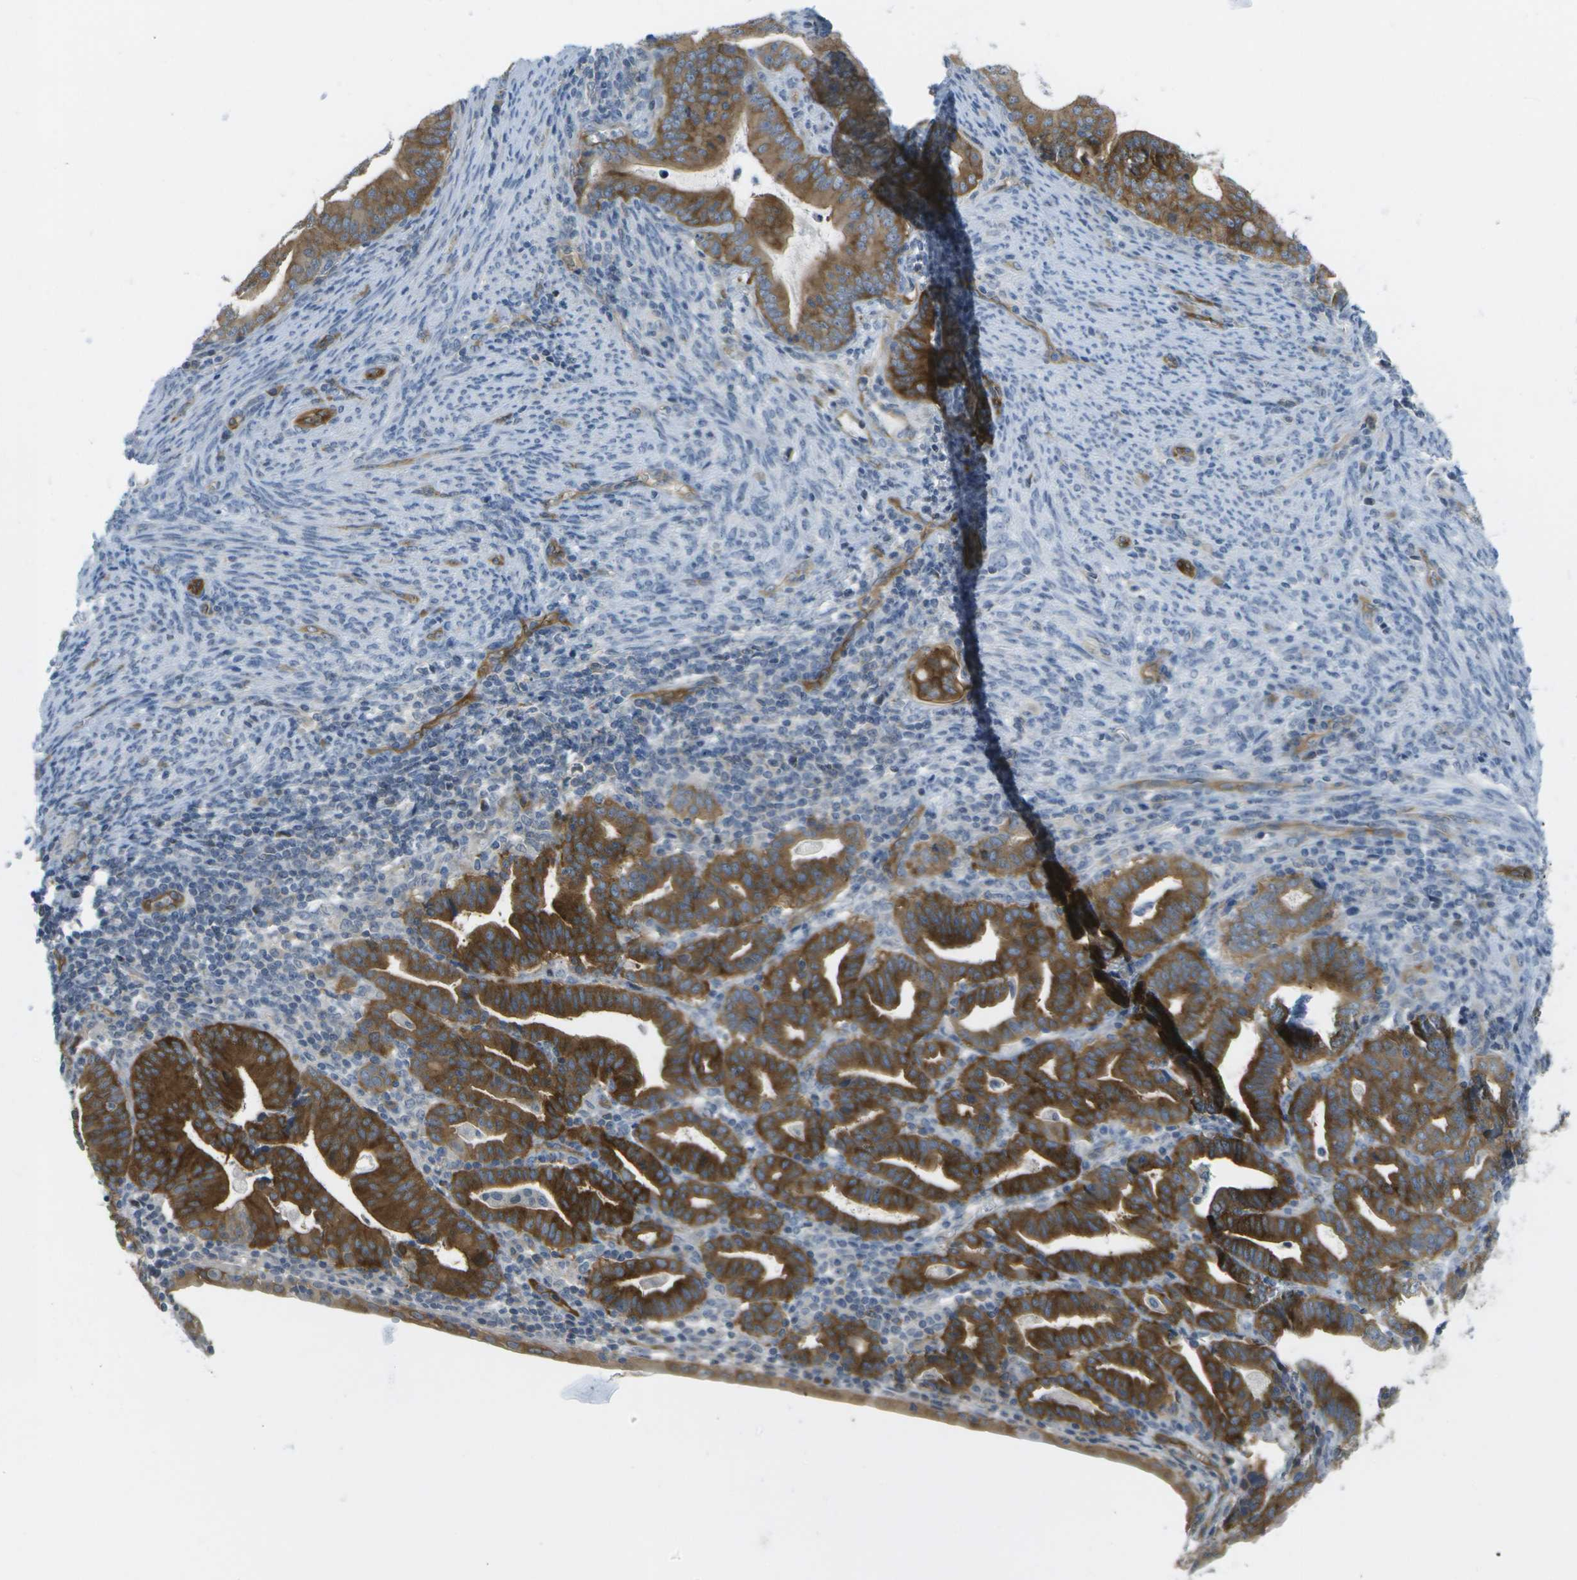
{"staining": {"intensity": "strong", "quantity": ">75%", "location": "cytoplasmic/membranous"}, "tissue": "endometrial cancer", "cell_type": "Tumor cells", "image_type": "cancer", "snomed": [{"axis": "morphology", "description": "Adenocarcinoma, NOS"}, {"axis": "topography", "description": "Uterus"}], "caption": "Human endometrial cancer stained for a protein (brown) reveals strong cytoplasmic/membranous positive staining in about >75% of tumor cells.", "gene": "MARCHF8", "patient": {"sex": "female", "age": 83}}